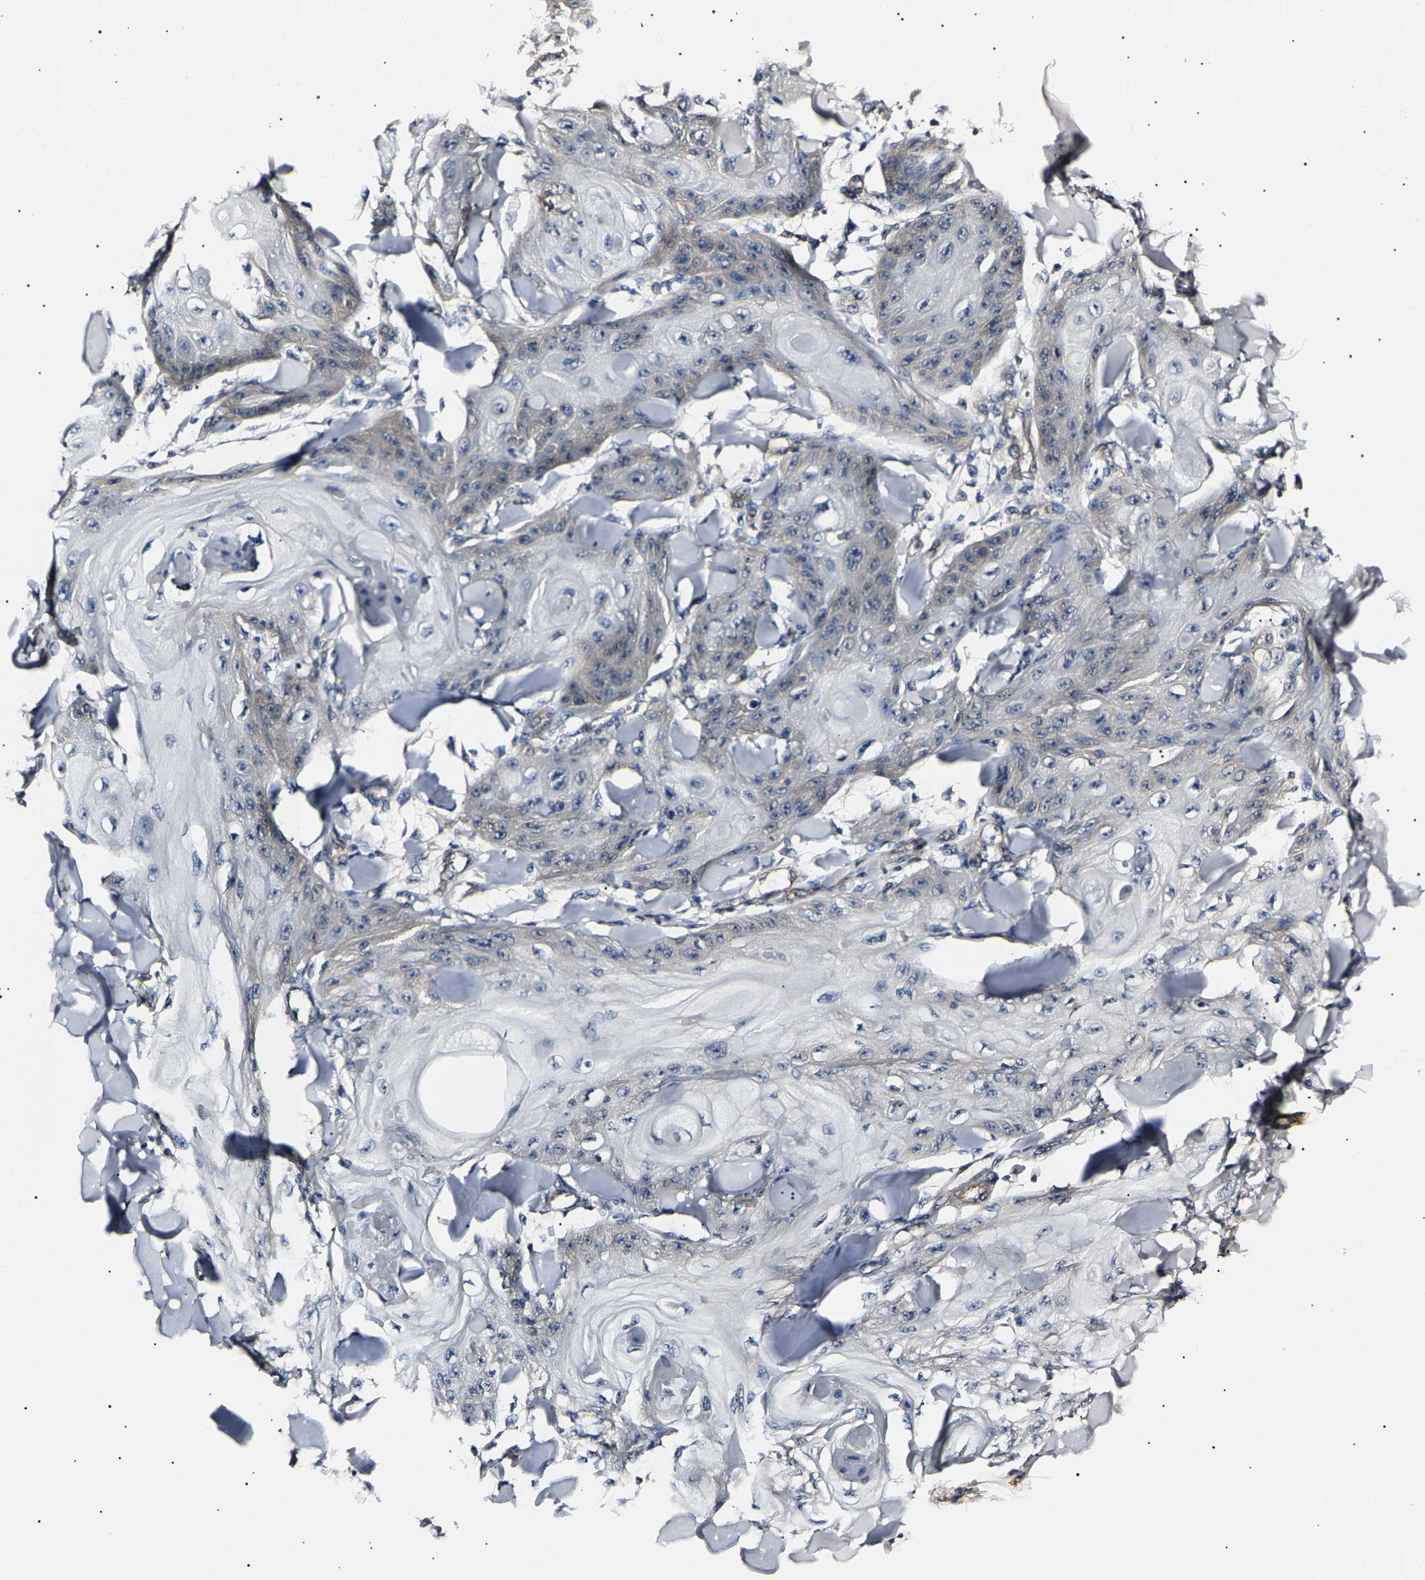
{"staining": {"intensity": "weak", "quantity": "<25%", "location": "cytoplasmic/membranous"}, "tissue": "skin cancer", "cell_type": "Tumor cells", "image_type": "cancer", "snomed": [{"axis": "morphology", "description": "Squamous cell carcinoma, NOS"}, {"axis": "topography", "description": "Skin"}], "caption": "A photomicrograph of squamous cell carcinoma (skin) stained for a protein shows no brown staining in tumor cells.", "gene": "KLHL42", "patient": {"sex": "male", "age": 74}}